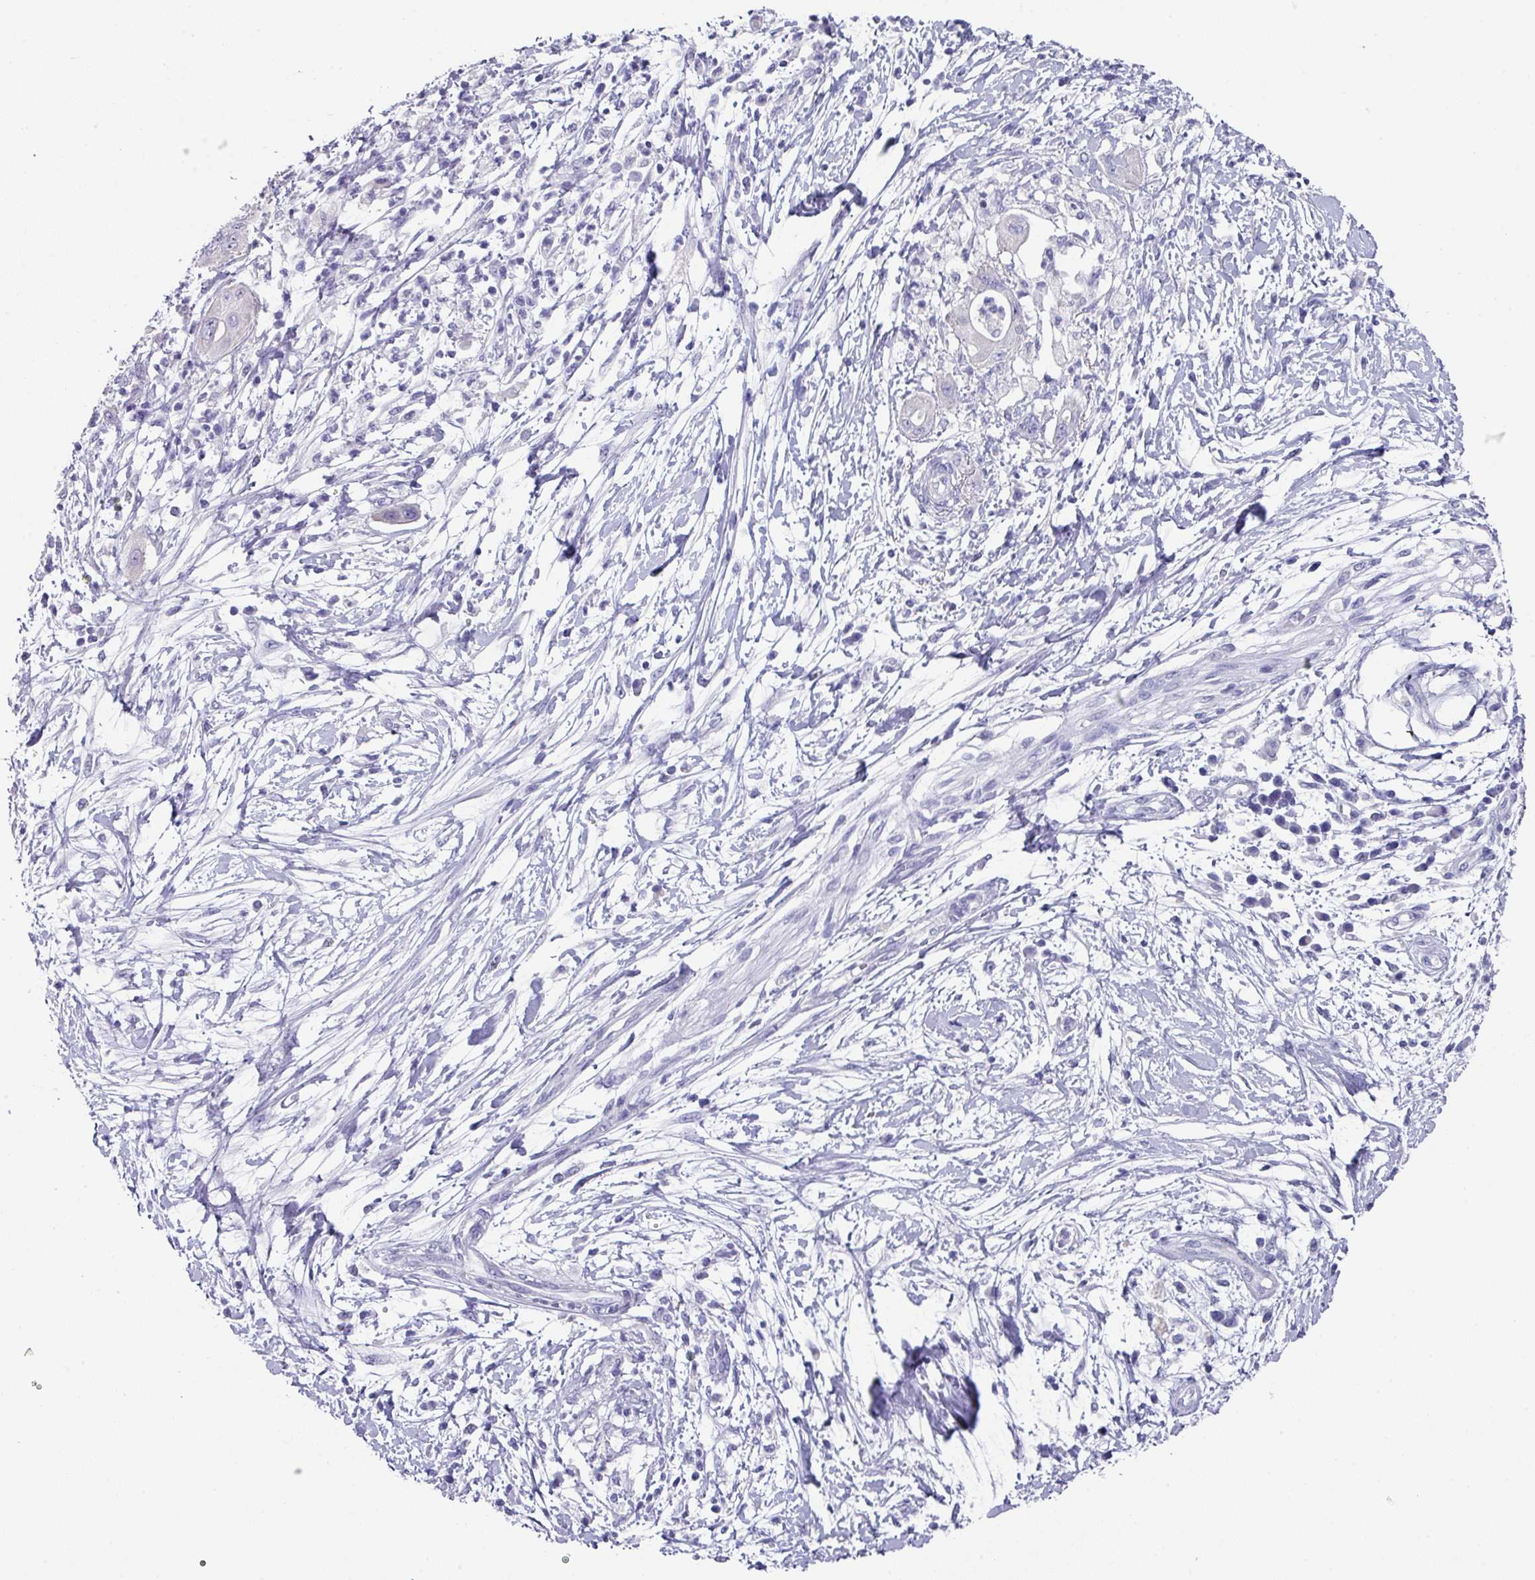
{"staining": {"intensity": "negative", "quantity": "none", "location": "none"}, "tissue": "pancreatic cancer", "cell_type": "Tumor cells", "image_type": "cancer", "snomed": [{"axis": "morphology", "description": "Adenocarcinoma, NOS"}, {"axis": "topography", "description": "Pancreas"}], "caption": "The IHC histopathology image has no significant positivity in tumor cells of adenocarcinoma (pancreatic) tissue.", "gene": "PEX10", "patient": {"sex": "male", "age": 68}}